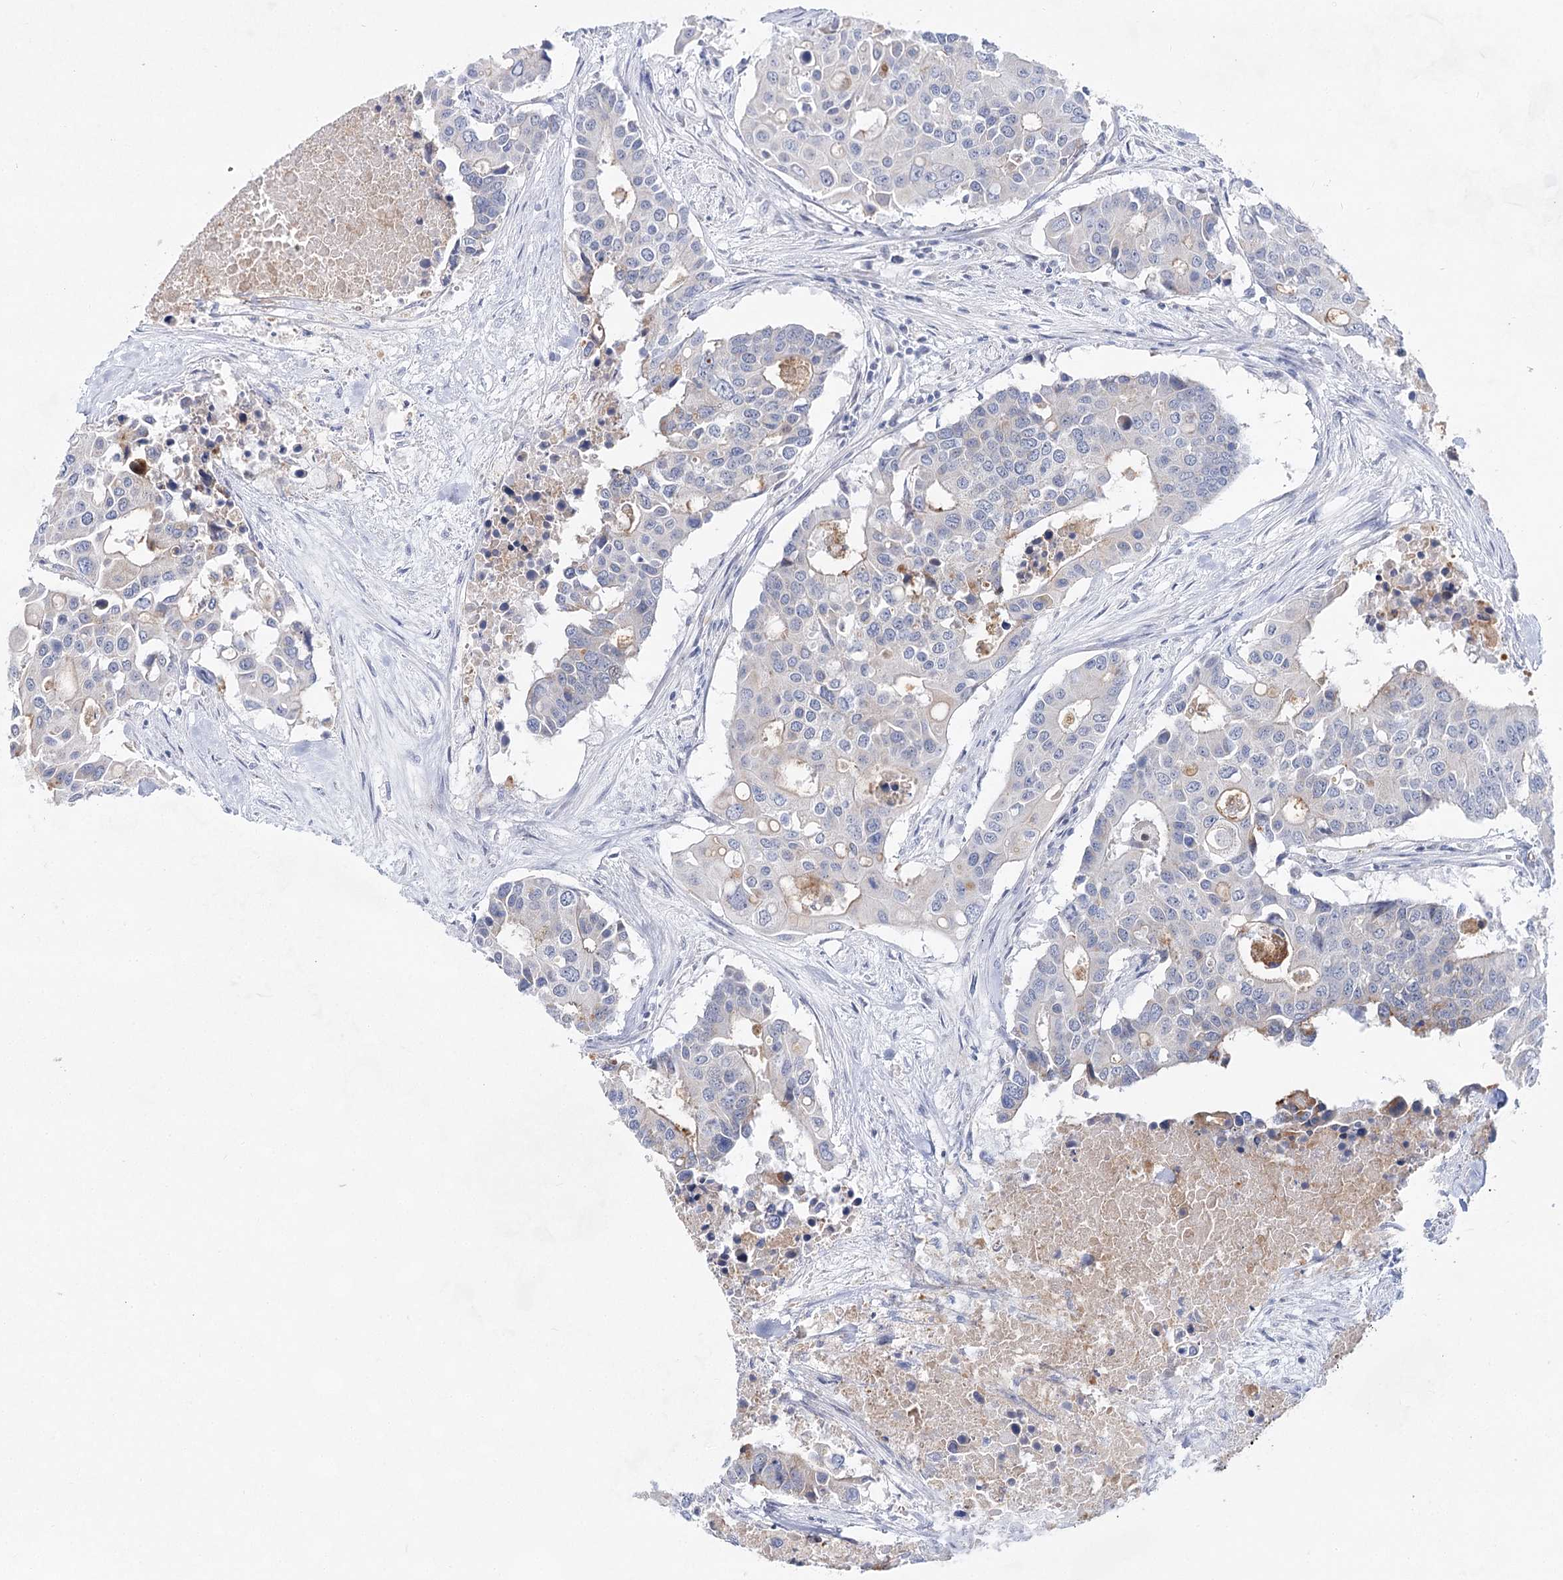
{"staining": {"intensity": "weak", "quantity": "<25%", "location": "cytoplasmic/membranous"}, "tissue": "colorectal cancer", "cell_type": "Tumor cells", "image_type": "cancer", "snomed": [{"axis": "morphology", "description": "Adenocarcinoma, NOS"}, {"axis": "topography", "description": "Colon"}], "caption": "The immunohistochemistry (IHC) micrograph has no significant expression in tumor cells of adenocarcinoma (colorectal) tissue.", "gene": "BPHL", "patient": {"sex": "male", "age": 77}}